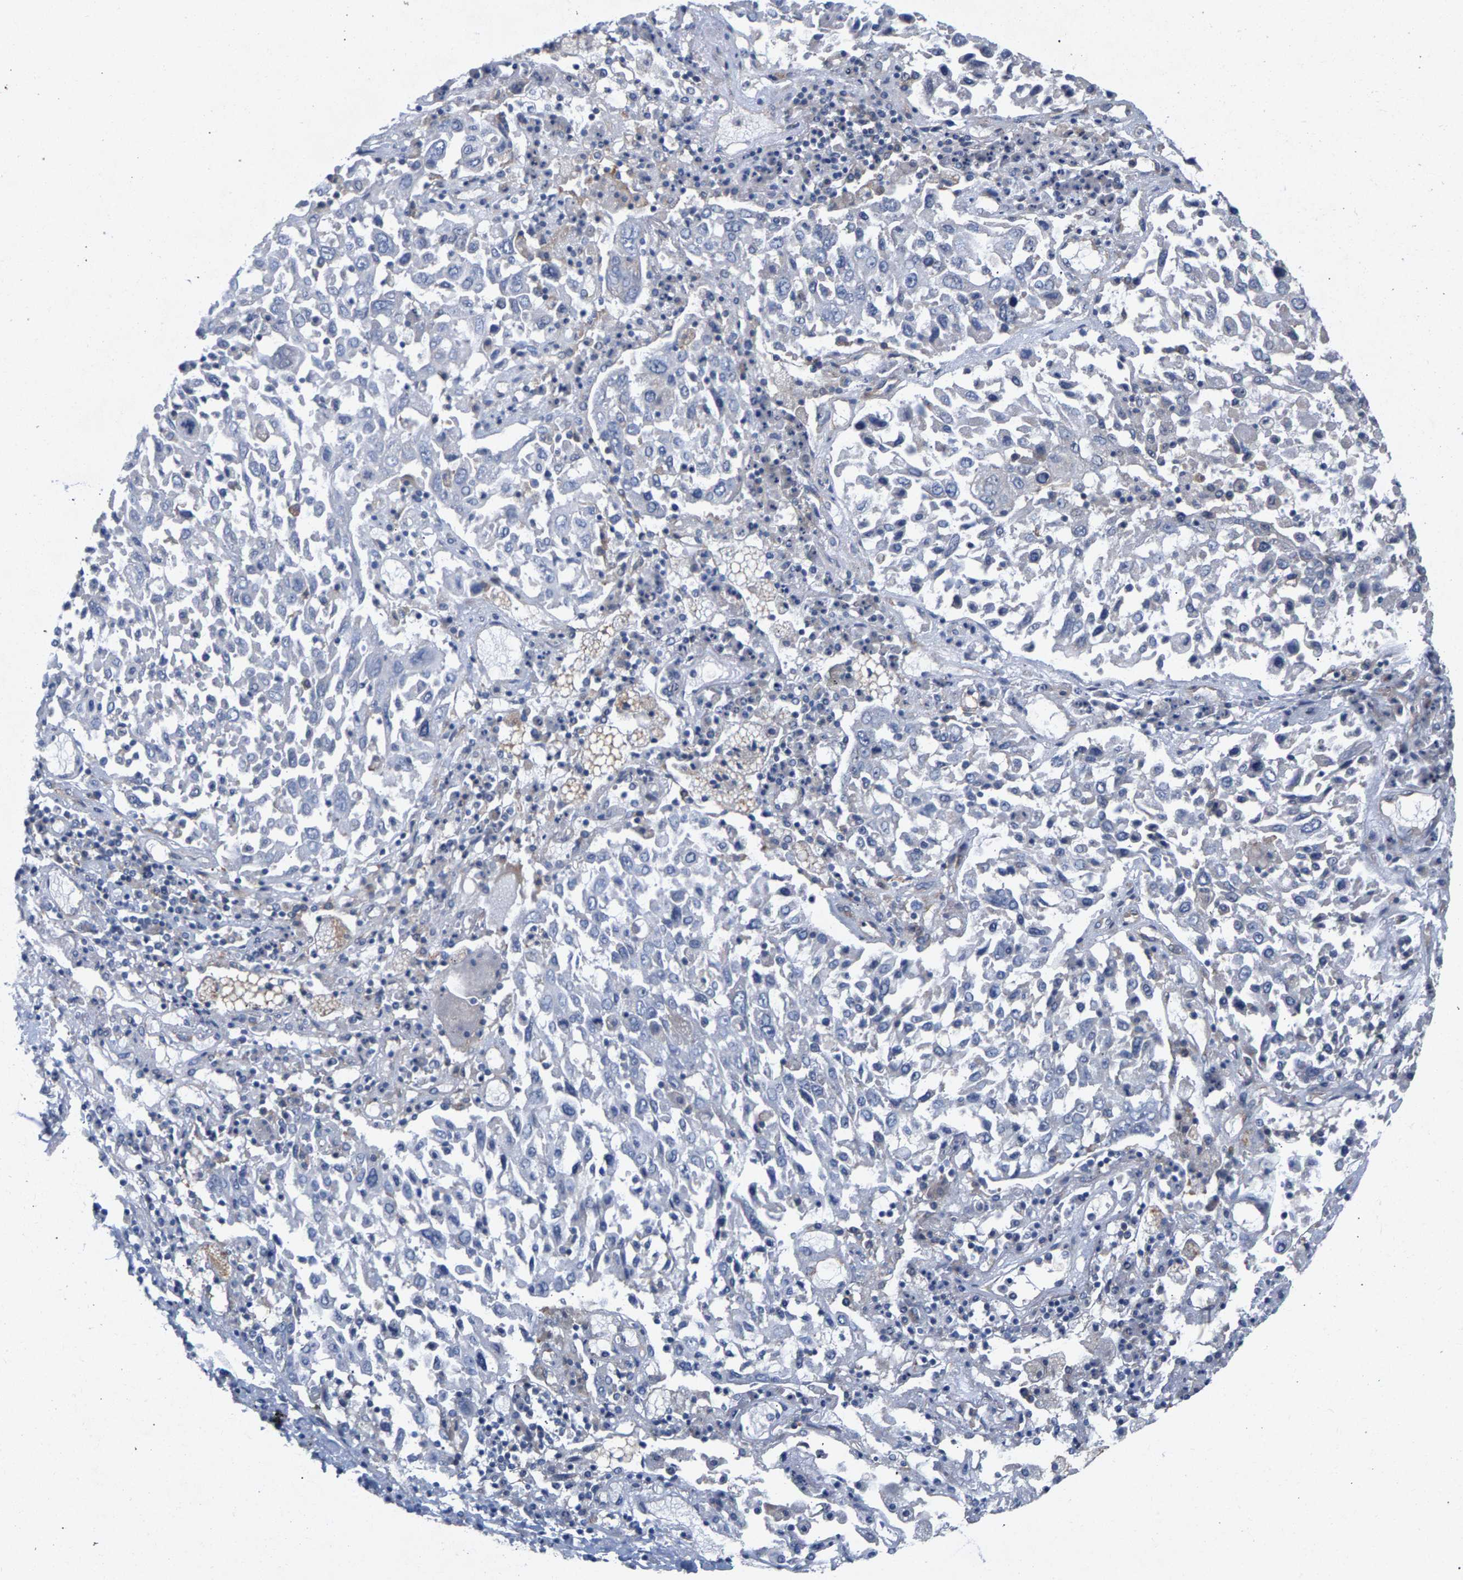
{"staining": {"intensity": "negative", "quantity": "none", "location": "none"}, "tissue": "lung cancer", "cell_type": "Tumor cells", "image_type": "cancer", "snomed": [{"axis": "morphology", "description": "Squamous cell carcinoma, NOS"}, {"axis": "topography", "description": "Lung"}], "caption": "IHC of squamous cell carcinoma (lung) exhibits no expression in tumor cells. (DAB immunohistochemistry with hematoxylin counter stain).", "gene": "MAMDC2", "patient": {"sex": "male", "age": 65}}